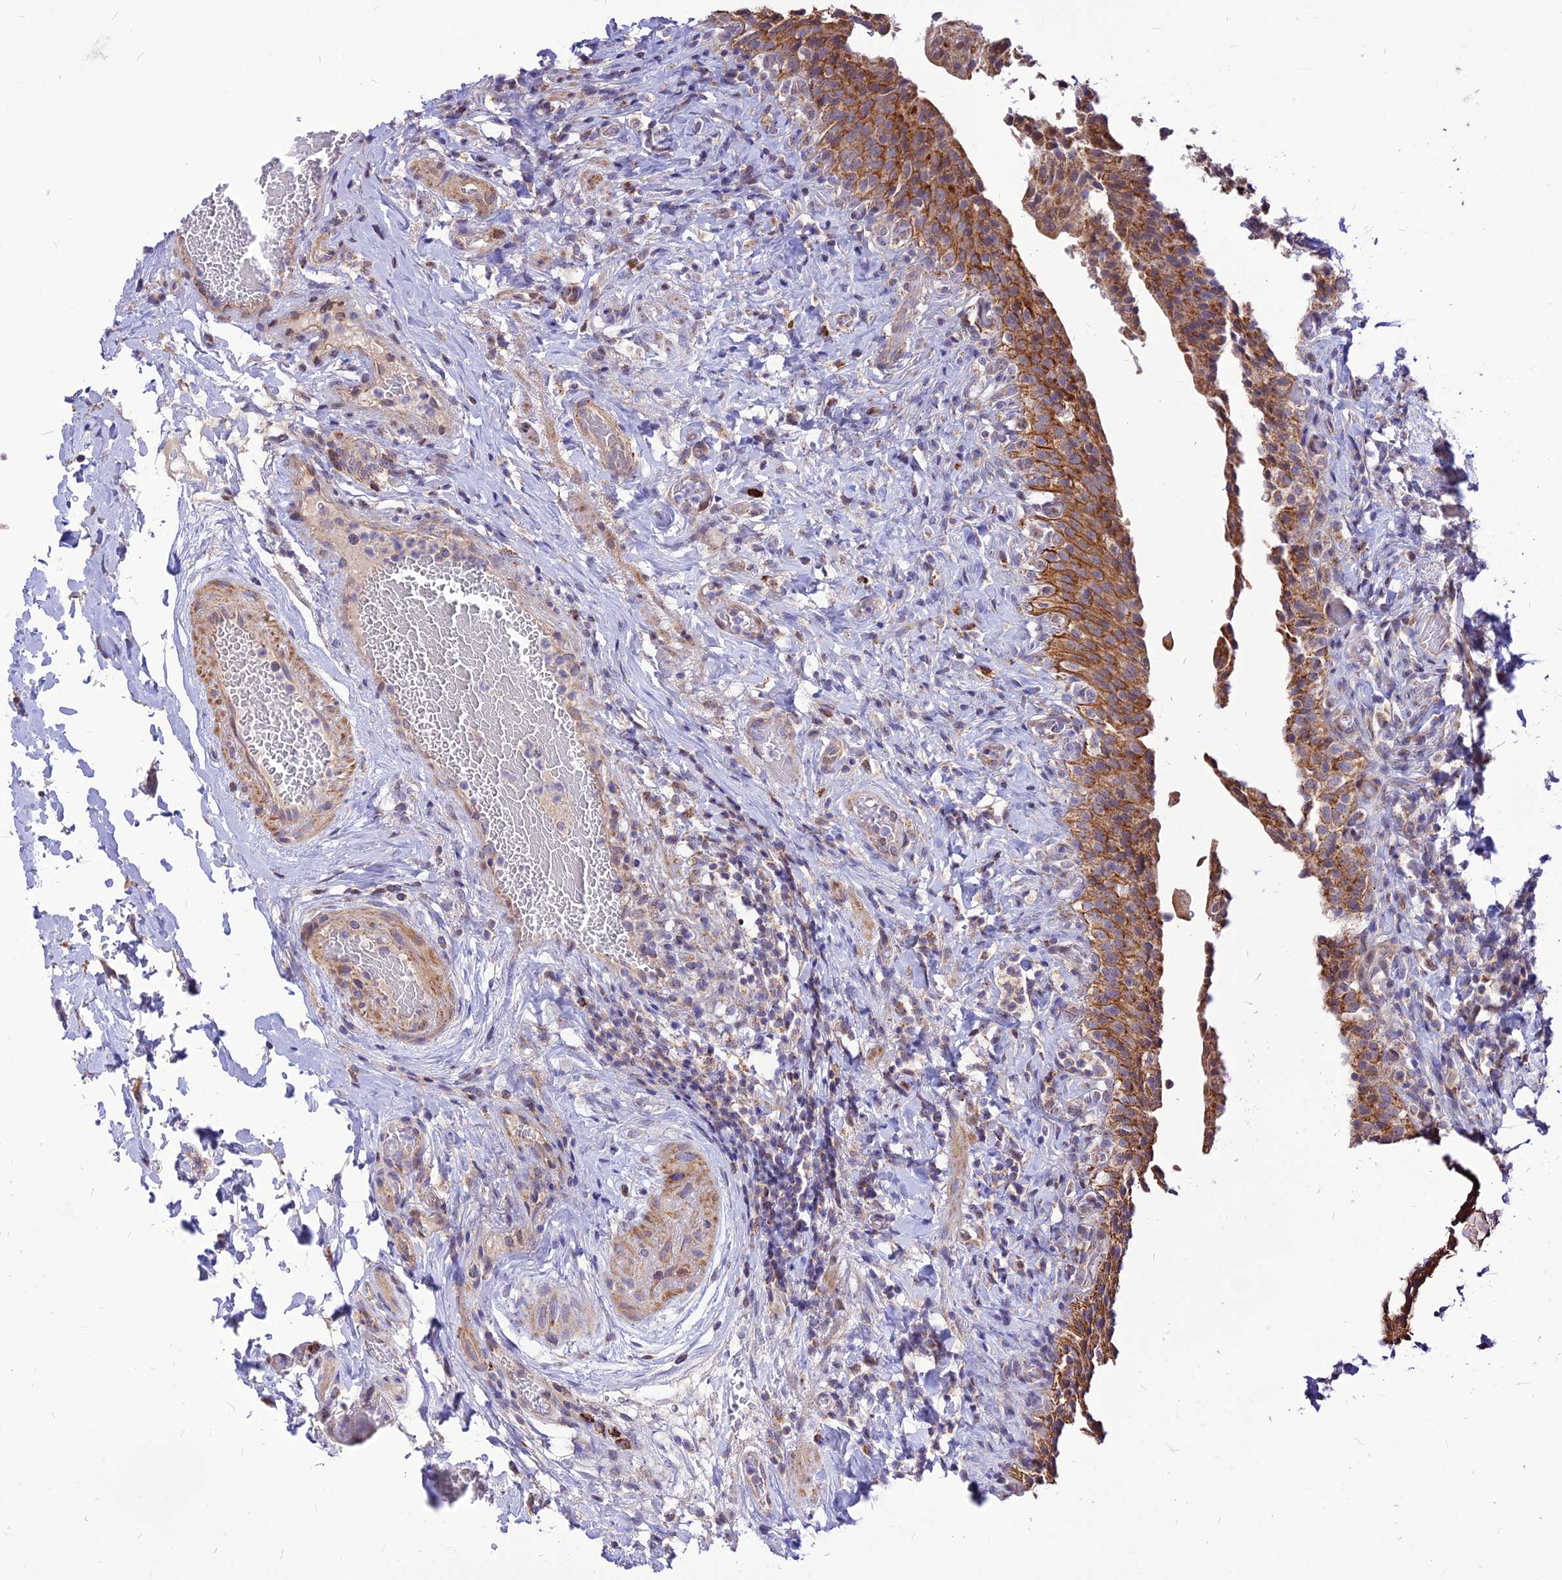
{"staining": {"intensity": "strong", "quantity": ">75%", "location": "cytoplasmic/membranous"}, "tissue": "urinary bladder", "cell_type": "Urothelial cells", "image_type": "normal", "snomed": [{"axis": "morphology", "description": "Normal tissue, NOS"}, {"axis": "morphology", "description": "Inflammation, NOS"}, {"axis": "topography", "description": "Urinary bladder"}], "caption": "Immunohistochemistry (IHC) (DAB) staining of benign human urinary bladder reveals strong cytoplasmic/membranous protein expression in about >75% of urothelial cells.", "gene": "ECI1", "patient": {"sex": "male", "age": 64}}